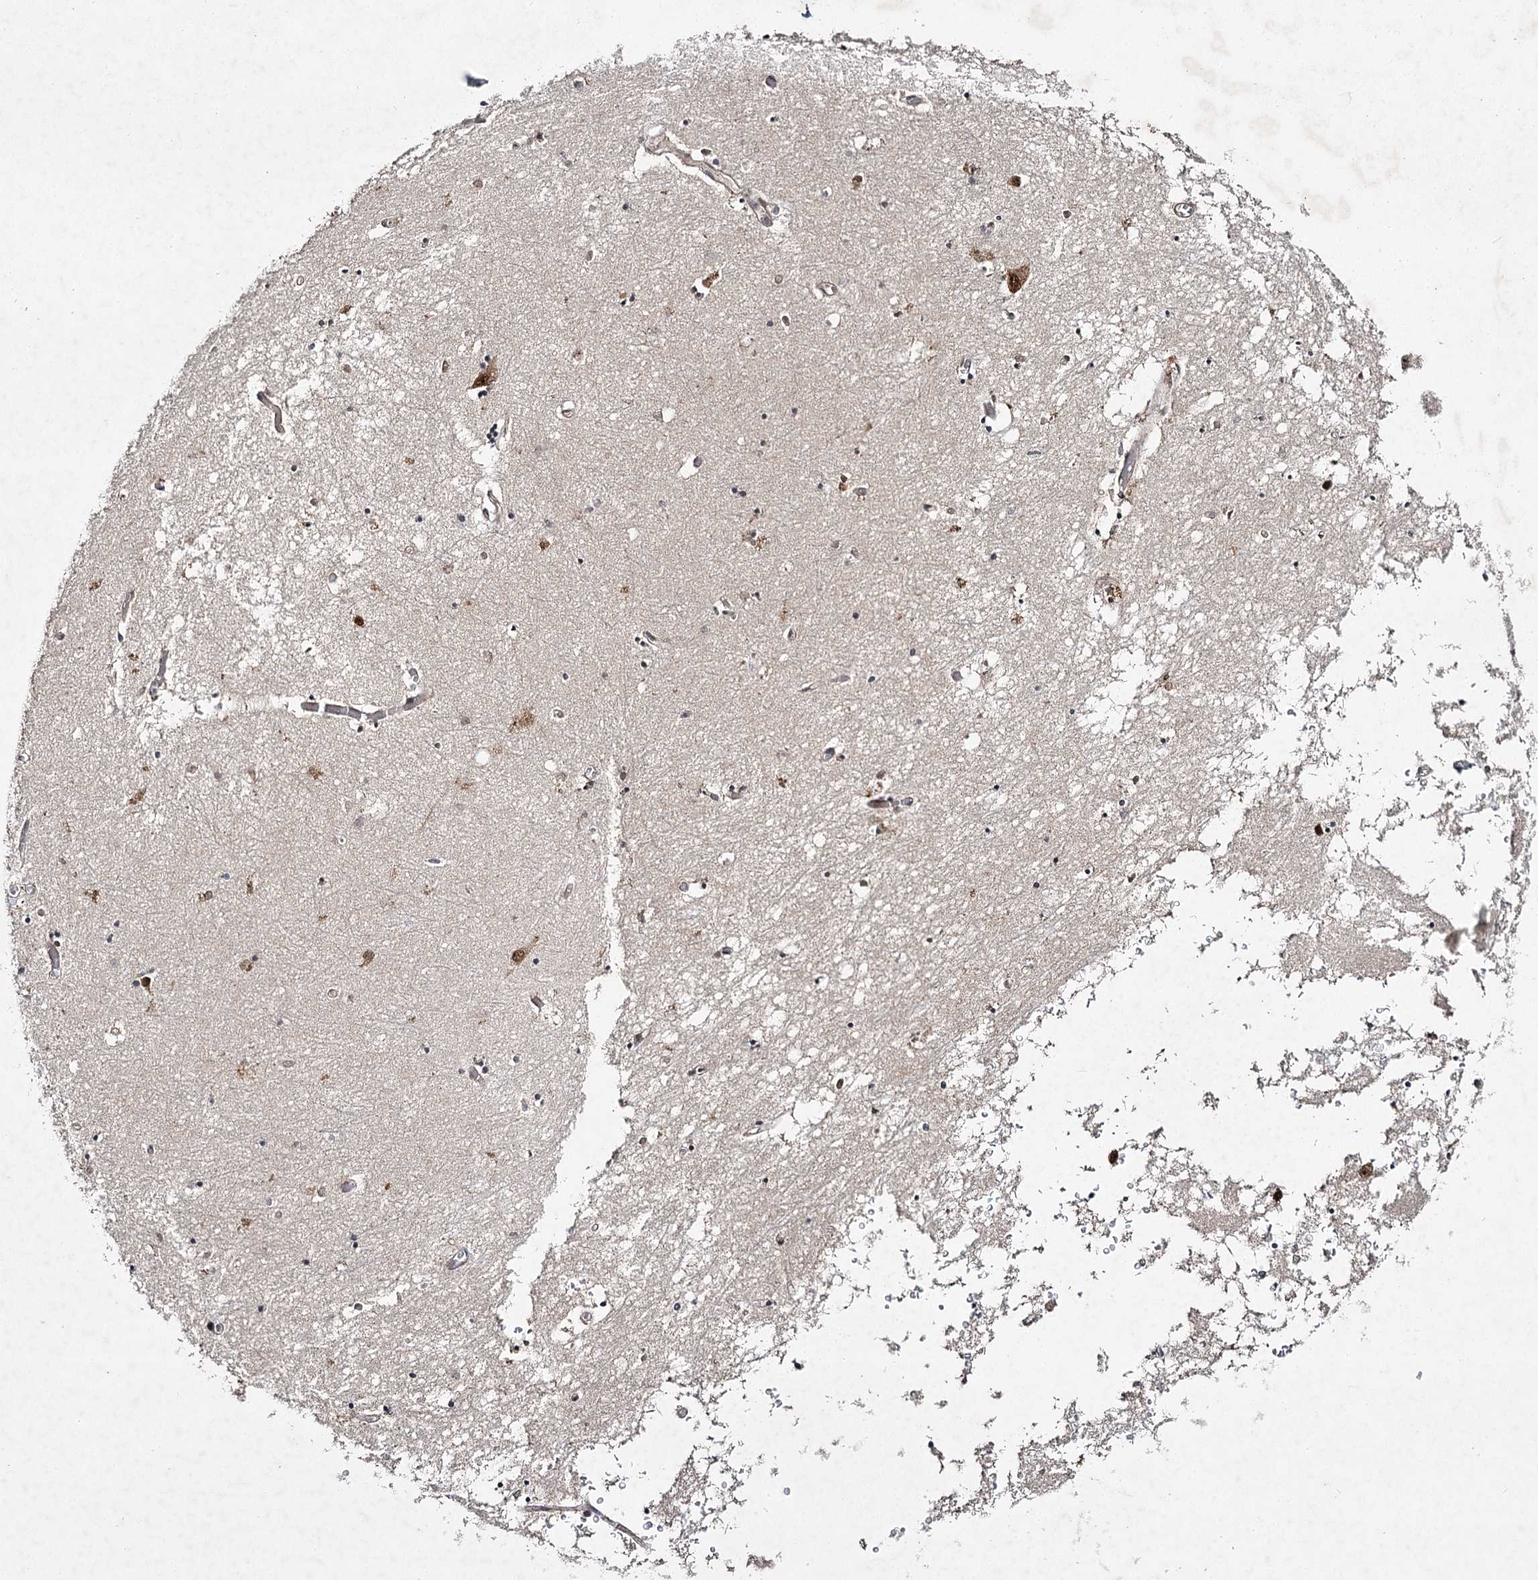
{"staining": {"intensity": "moderate", "quantity": "<25%", "location": "nuclear"}, "tissue": "hippocampus", "cell_type": "Glial cells", "image_type": "normal", "snomed": [{"axis": "morphology", "description": "Normal tissue, NOS"}, {"axis": "topography", "description": "Hippocampus"}], "caption": "The histopathology image displays a brown stain indicating the presence of a protein in the nuclear of glial cells in hippocampus.", "gene": "DCUN1D4", "patient": {"sex": "male", "age": 70}}